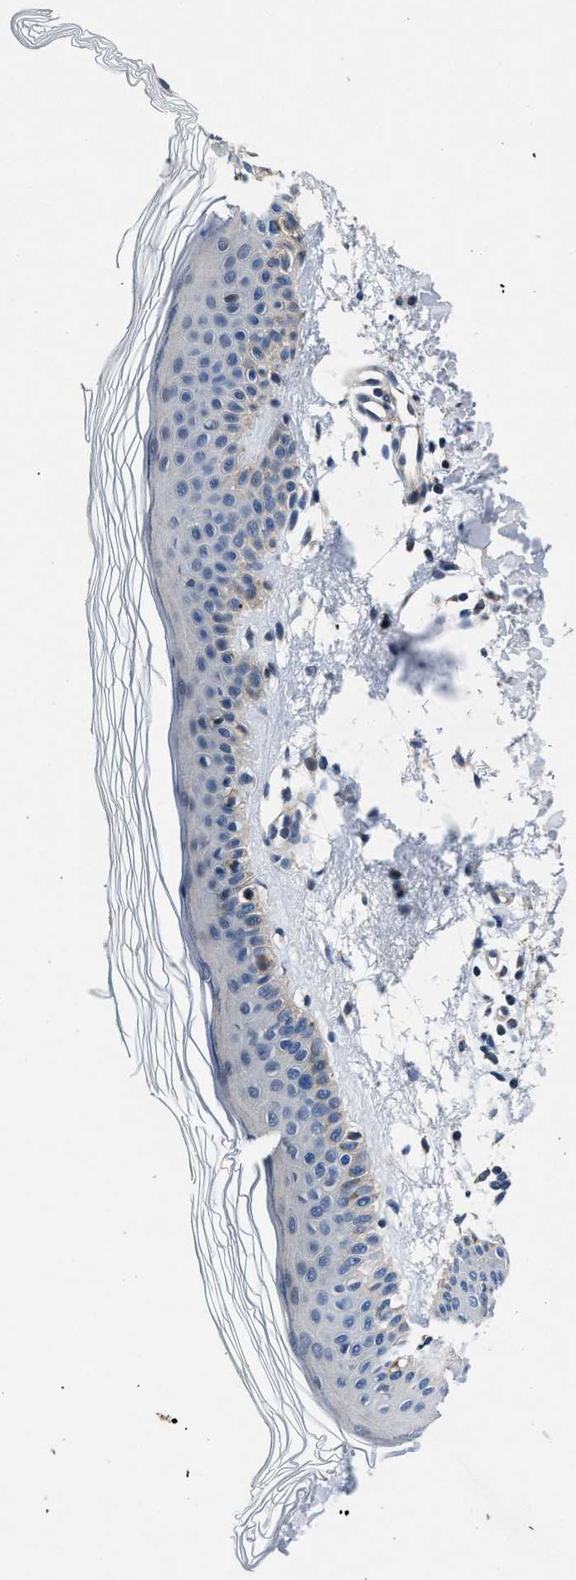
{"staining": {"intensity": "negative", "quantity": "none", "location": "none"}, "tissue": "skin", "cell_type": "Fibroblasts", "image_type": "normal", "snomed": [{"axis": "morphology", "description": "Normal tissue, NOS"}, {"axis": "morphology", "description": "Malignant melanoma, NOS"}, {"axis": "topography", "description": "Skin"}], "caption": "Protein analysis of benign skin exhibits no significant positivity in fibroblasts. (Stains: DAB (3,3'-diaminobenzidine) IHC with hematoxylin counter stain, Microscopy: brightfield microscopy at high magnification).", "gene": "TMEM53", "patient": {"sex": "male", "age": 83}}